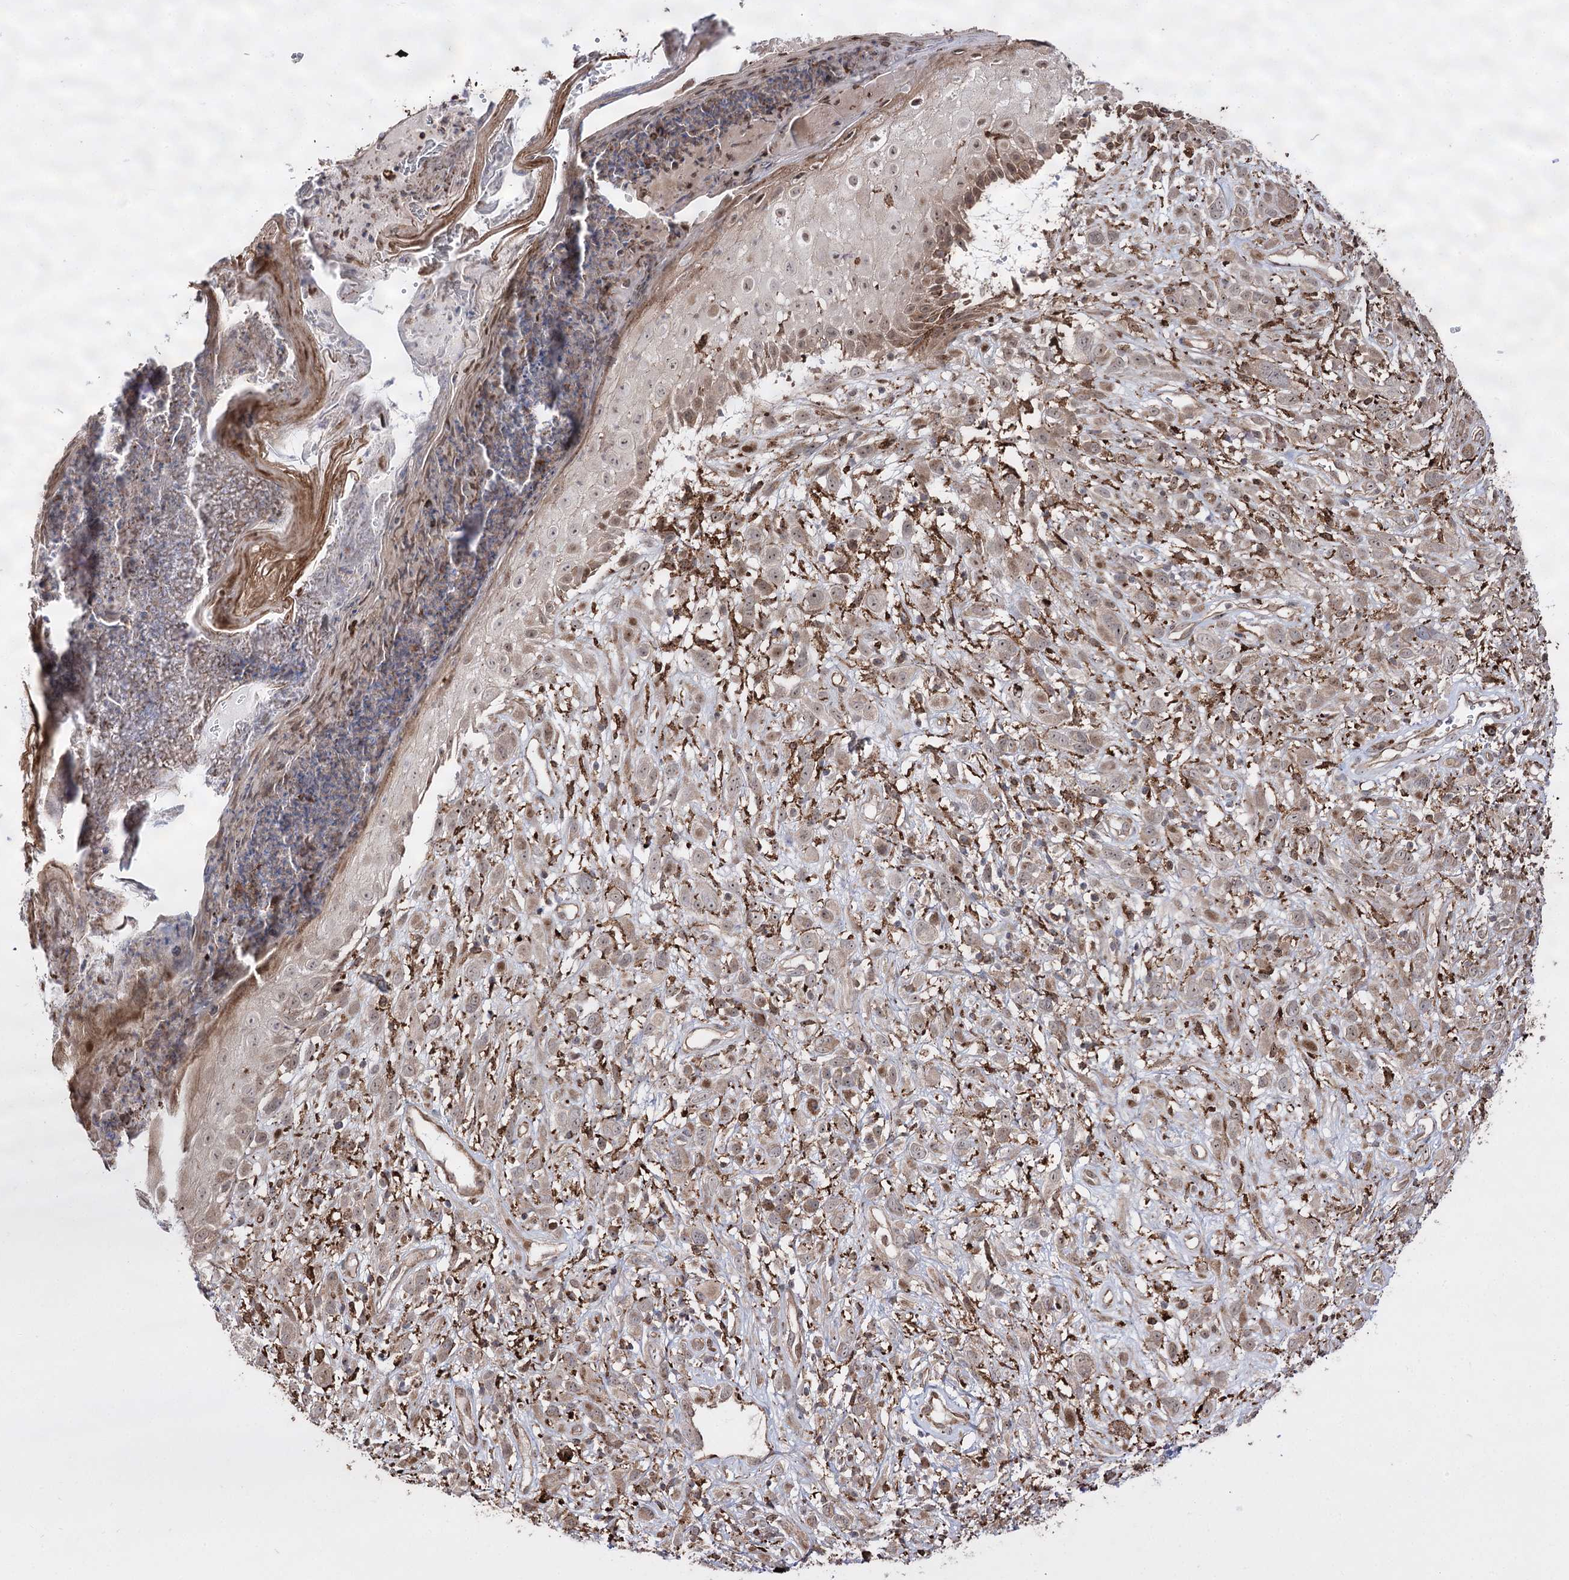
{"staining": {"intensity": "moderate", "quantity": ">75%", "location": "cytoplasmic/membranous"}, "tissue": "melanoma", "cell_type": "Tumor cells", "image_type": "cancer", "snomed": [{"axis": "morphology", "description": "Malignant melanoma, NOS"}, {"axis": "topography", "description": "Skin of trunk"}], "caption": "Protein staining reveals moderate cytoplasmic/membranous expression in approximately >75% of tumor cells in malignant melanoma. The staining is performed using DAB (3,3'-diaminobenzidine) brown chromogen to label protein expression. The nuclei are counter-stained blue using hematoxylin.", "gene": "FANCL", "patient": {"sex": "male", "age": 71}}